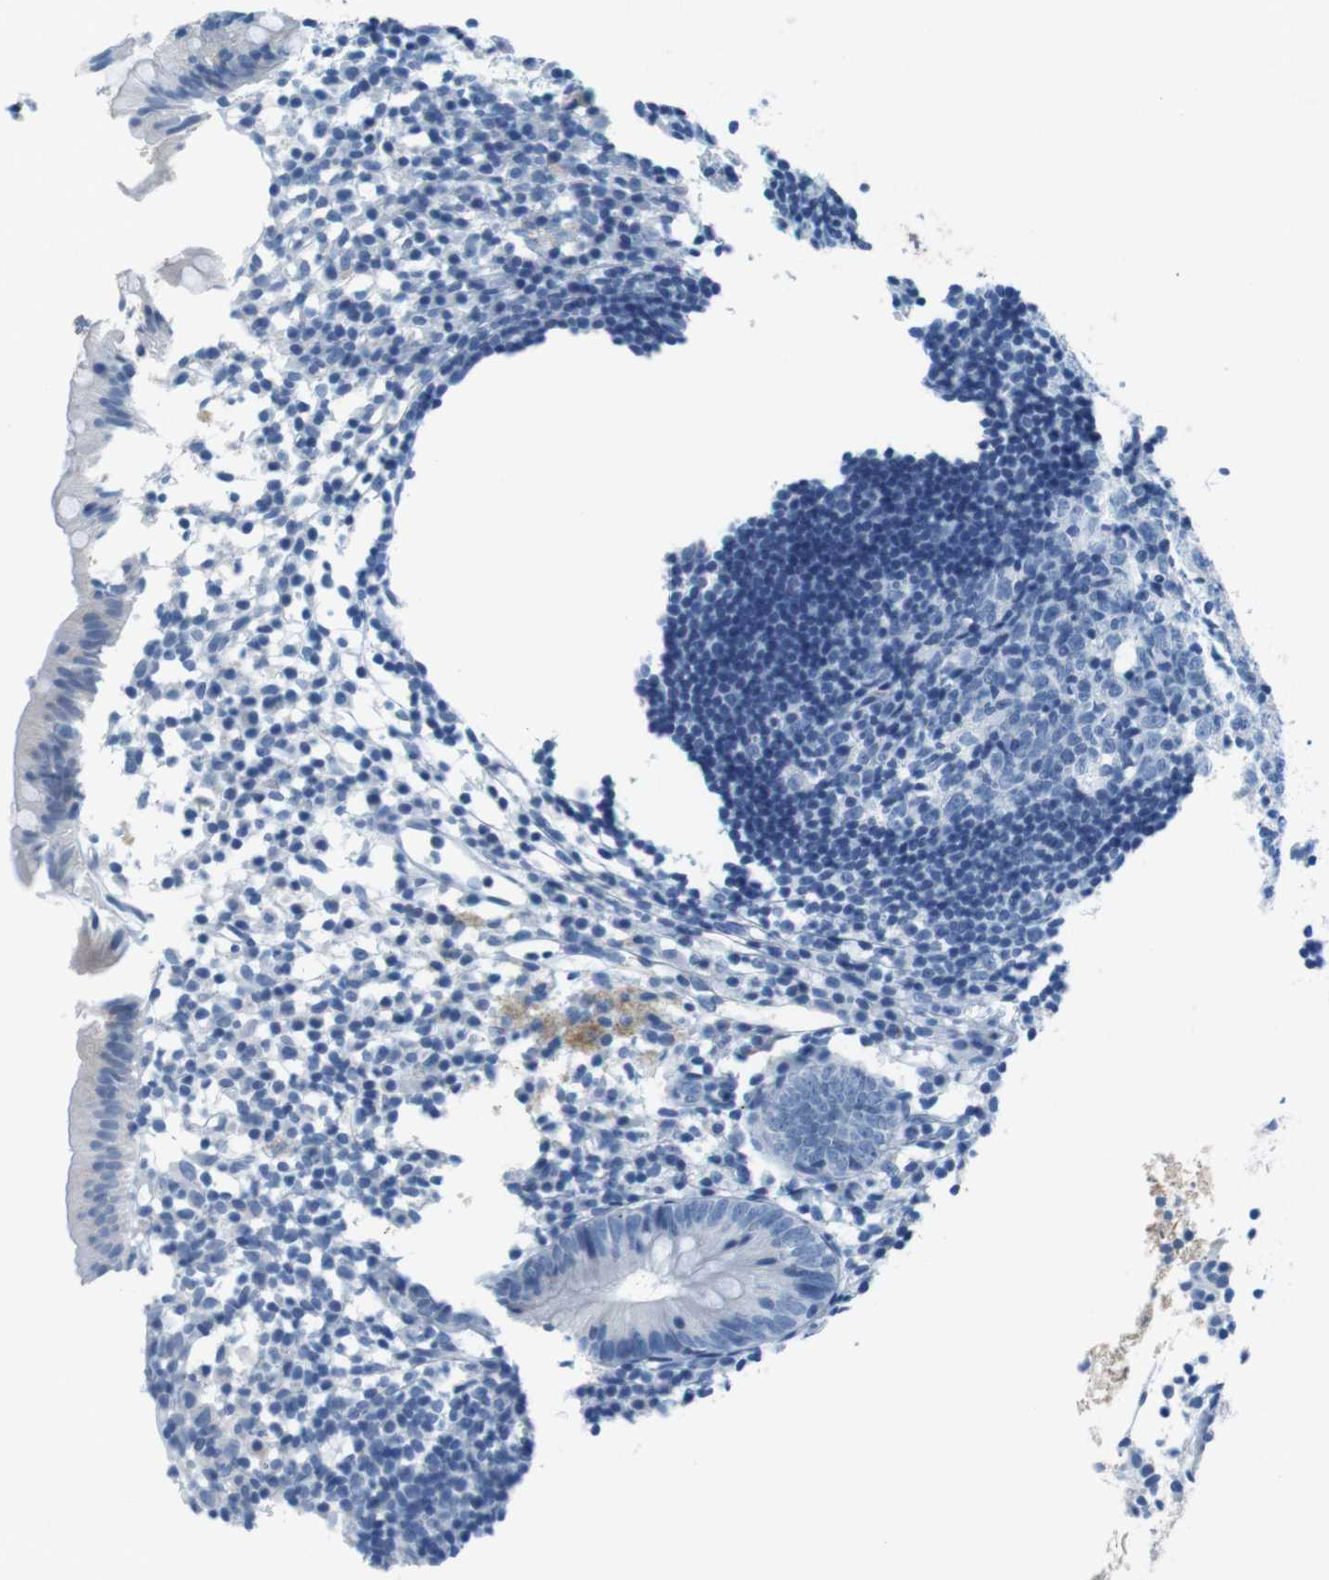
{"staining": {"intensity": "weak", "quantity": "<25%", "location": "cytoplasmic/membranous"}, "tissue": "appendix", "cell_type": "Glandular cells", "image_type": "normal", "snomed": [{"axis": "morphology", "description": "Normal tissue, NOS"}, {"axis": "topography", "description": "Appendix"}], "caption": "This is a histopathology image of IHC staining of benign appendix, which shows no staining in glandular cells.", "gene": "CYP2C9", "patient": {"sex": "female", "age": 20}}